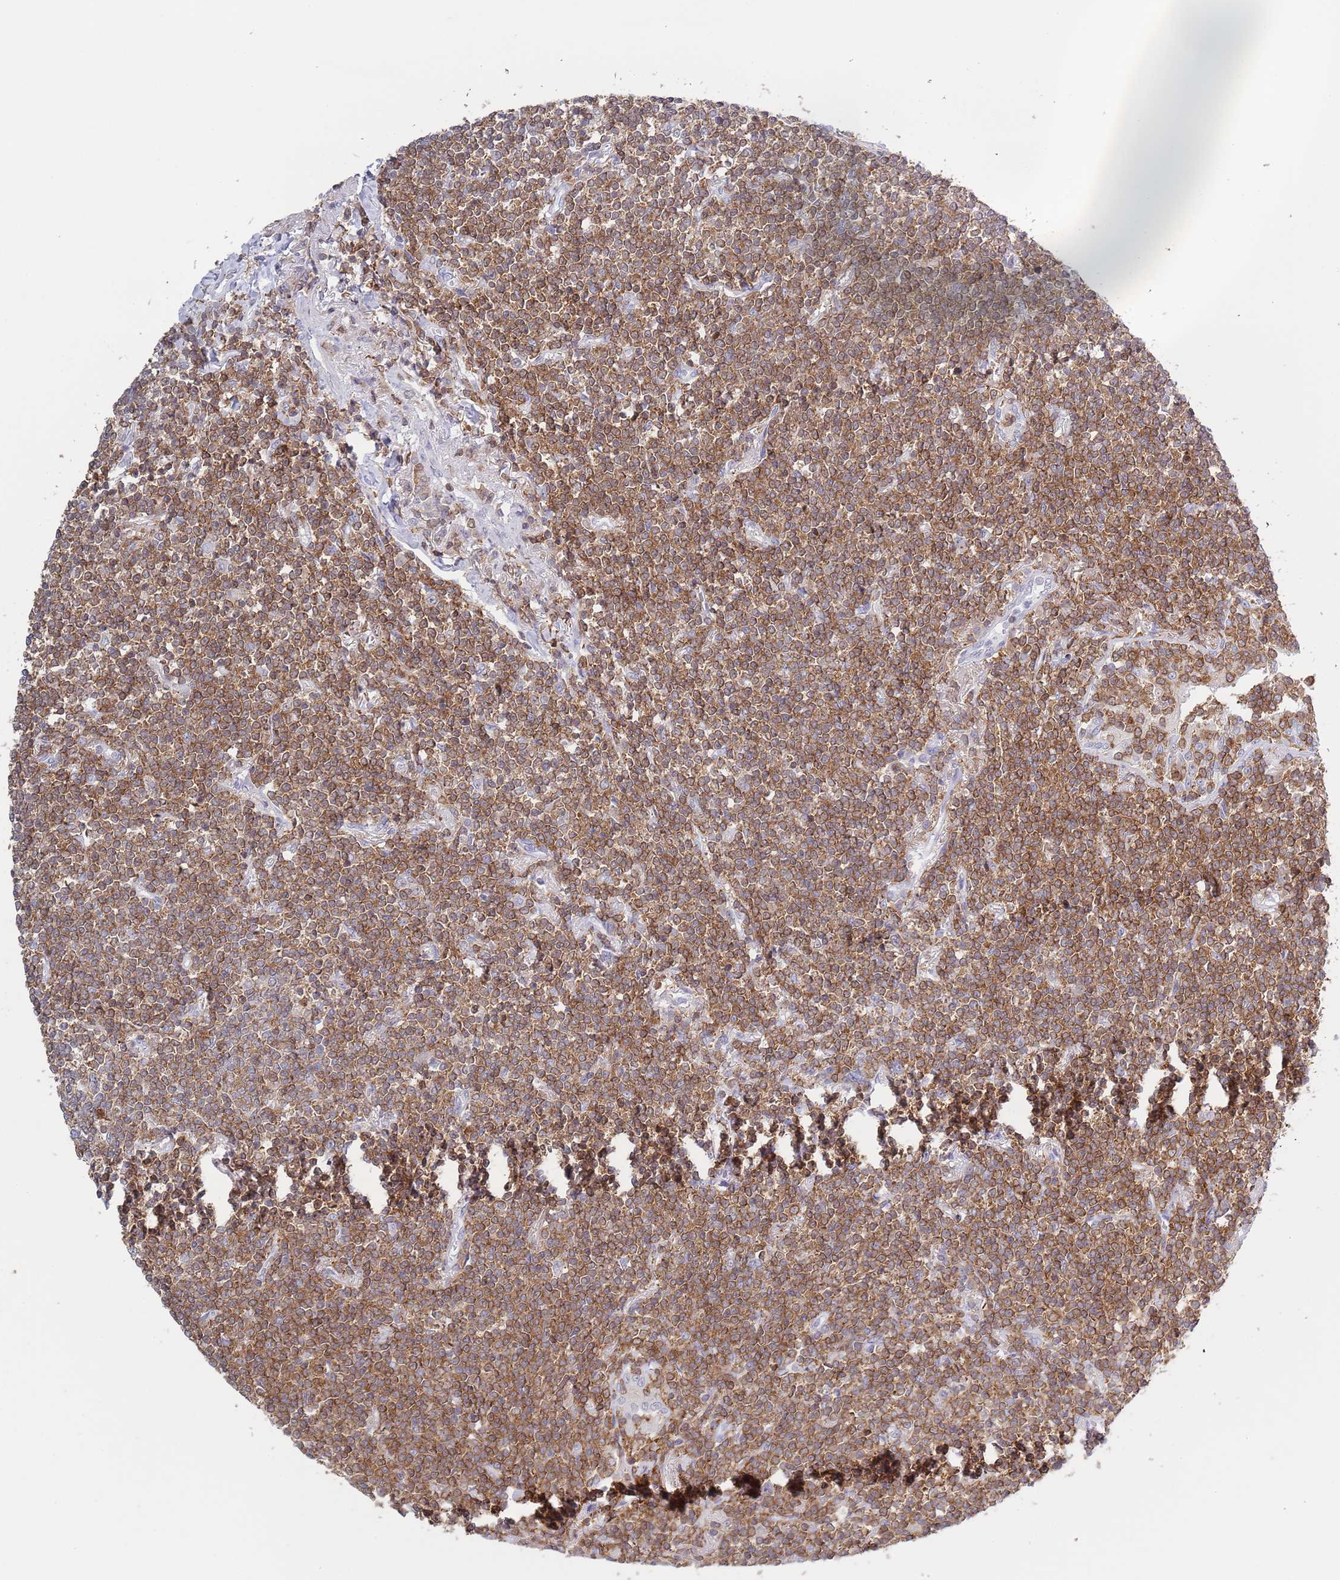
{"staining": {"intensity": "moderate", "quantity": ">75%", "location": "cytoplasmic/membranous"}, "tissue": "lymphoma", "cell_type": "Tumor cells", "image_type": "cancer", "snomed": [{"axis": "morphology", "description": "Malignant lymphoma, non-Hodgkin's type, Low grade"}, {"axis": "topography", "description": "Lung"}], "caption": "Immunohistochemistry (IHC) (DAB (3,3'-diaminobenzidine)) staining of malignant lymphoma, non-Hodgkin's type (low-grade) exhibits moderate cytoplasmic/membranous protein expression in approximately >75% of tumor cells. The staining is performed using DAB brown chromogen to label protein expression. The nuclei are counter-stained blue using hematoxylin.", "gene": "LPXN", "patient": {"sex": "female", "age": 71}}